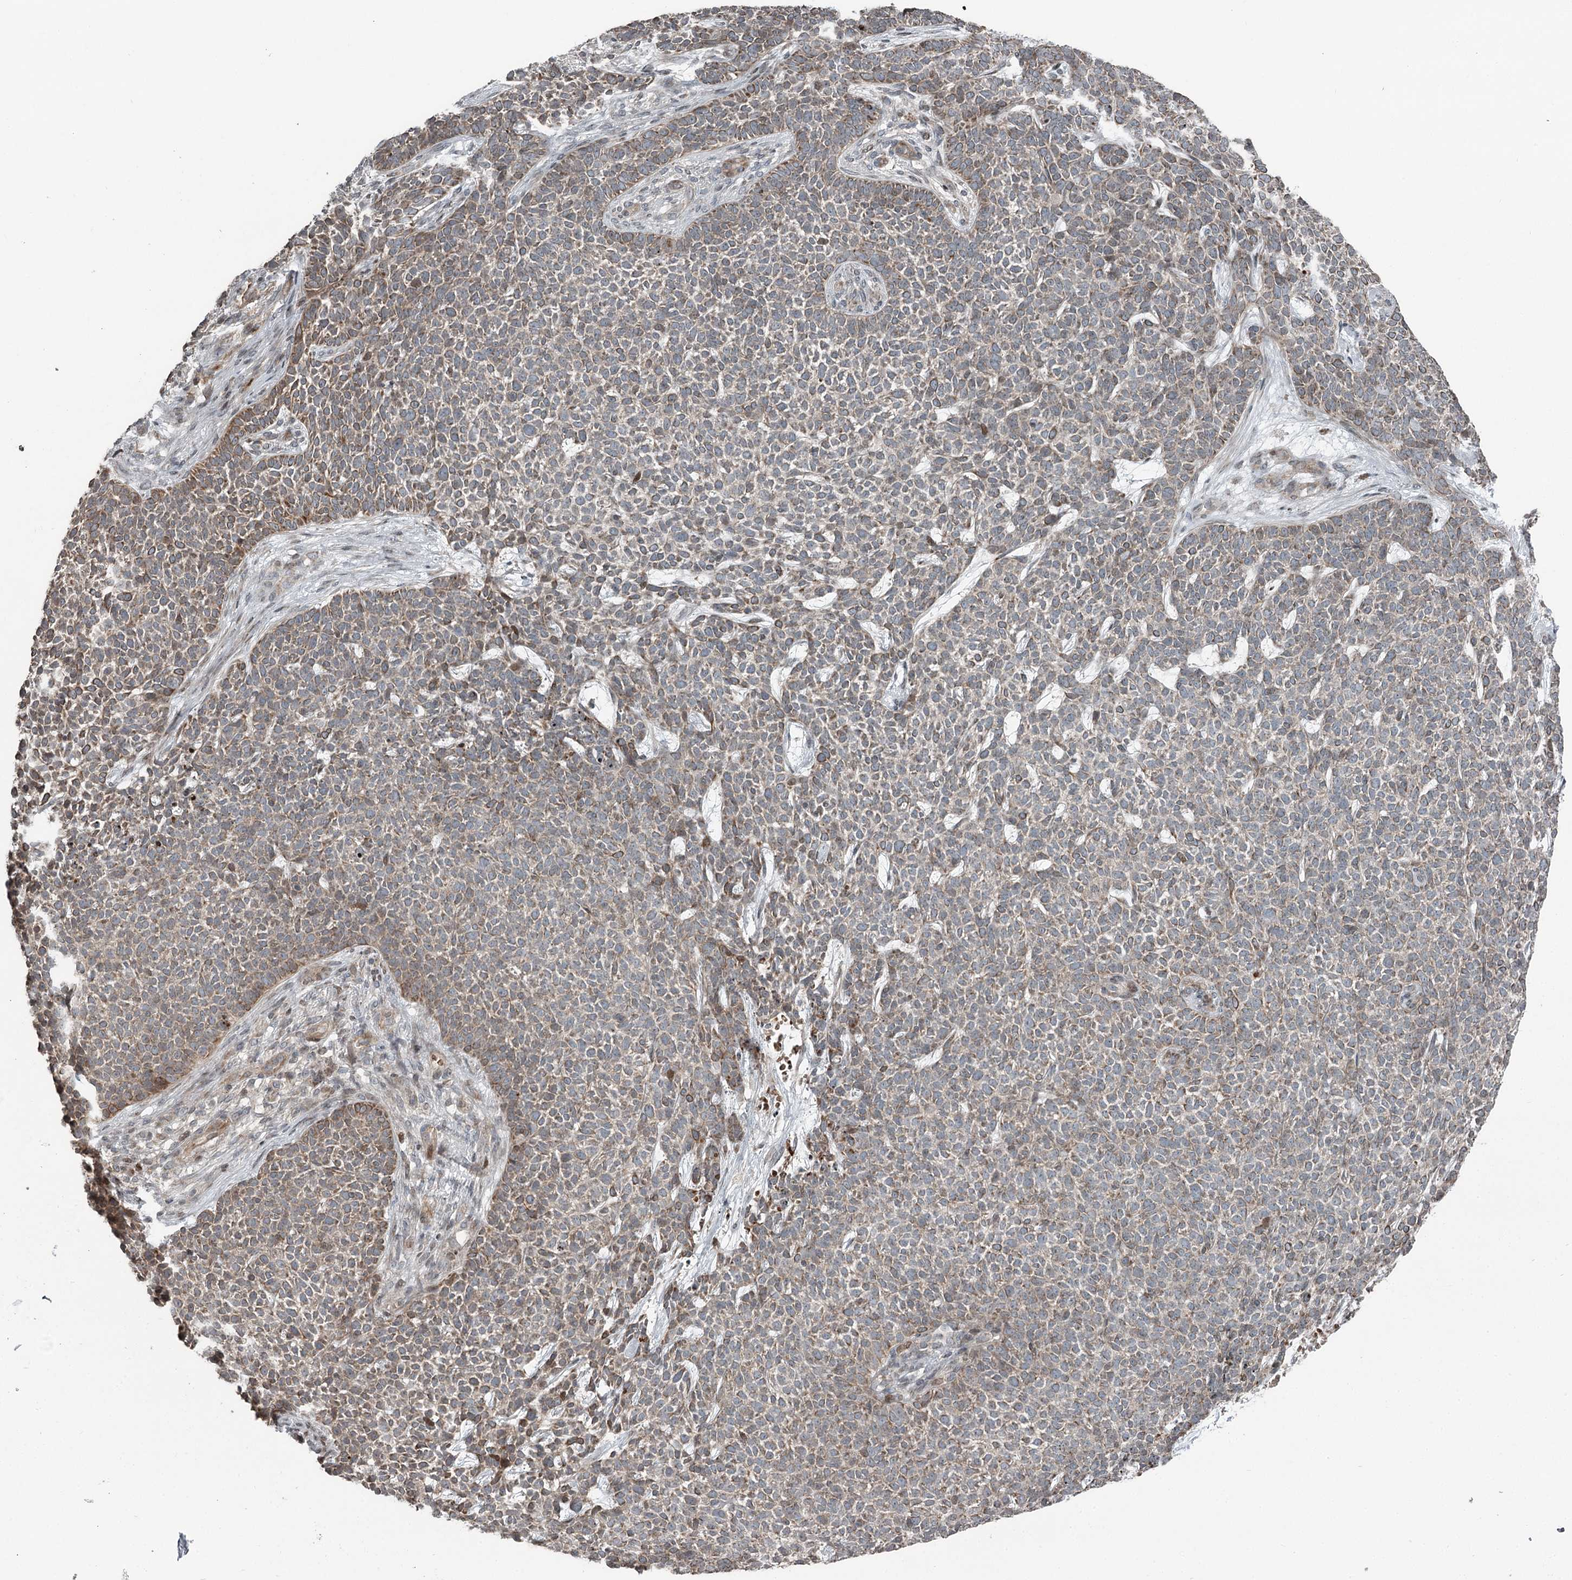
{"staining": {"intensity": "weak", "quantity": ">75%", "location": "cytoplasmic/membranous"}, "tissue": "skin cancer", "cell_type": "Tumor cells", "image_type": "cancer", "snomed": [{"axis": "morphology", "description": "Basal cell carcinoma"}, {"axis": "topography", "description": "Skin"}], "caption": "Immunohistochemical staining of human skin cancer shows weak cytoplasmic/membranous protein positivity in about >75% of tumor cells.", "gene": "RASSF8", "patient": {"sex": "female", "age": 84}}